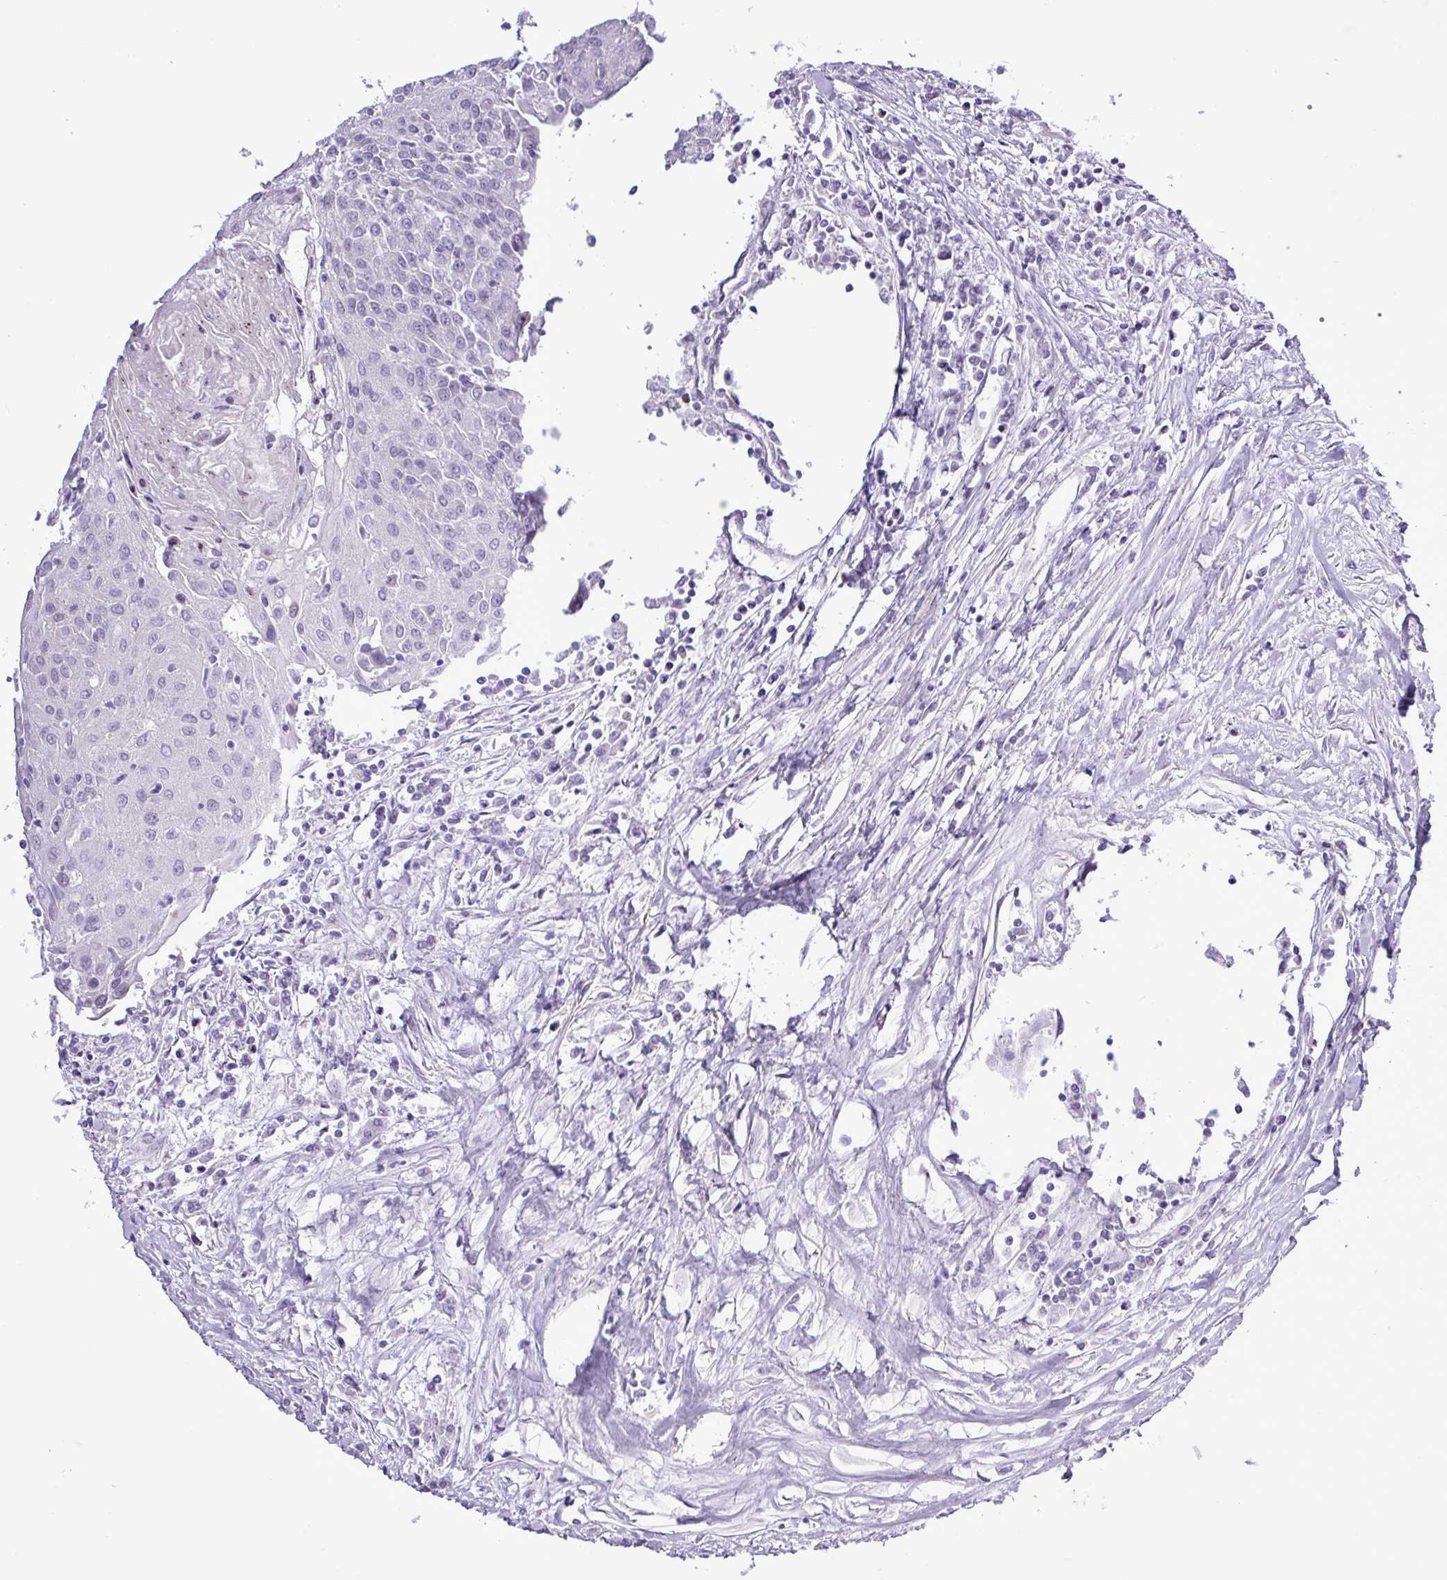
{"staining": {"intensity": "negative", "quantity": "none", "location": "none"}, "tissue": "urothelial cancer", "cell_type": "Tumor cells", "image_type": "cancer", "snomed": [{"axis": "morphology", "description": "Urothelial carcinoma, High grade"}, {"axis": "topography", "description": "Urinary bladder"}], "caption": "An IHC photomicrograph of urothelial carcinoma (high-grade) is shown. There is no staining in tumor cells of urothelial carcinoma (high-grade).", "gene": "ALDH3A1", "patient": {"sex": "female", "age": 85}}